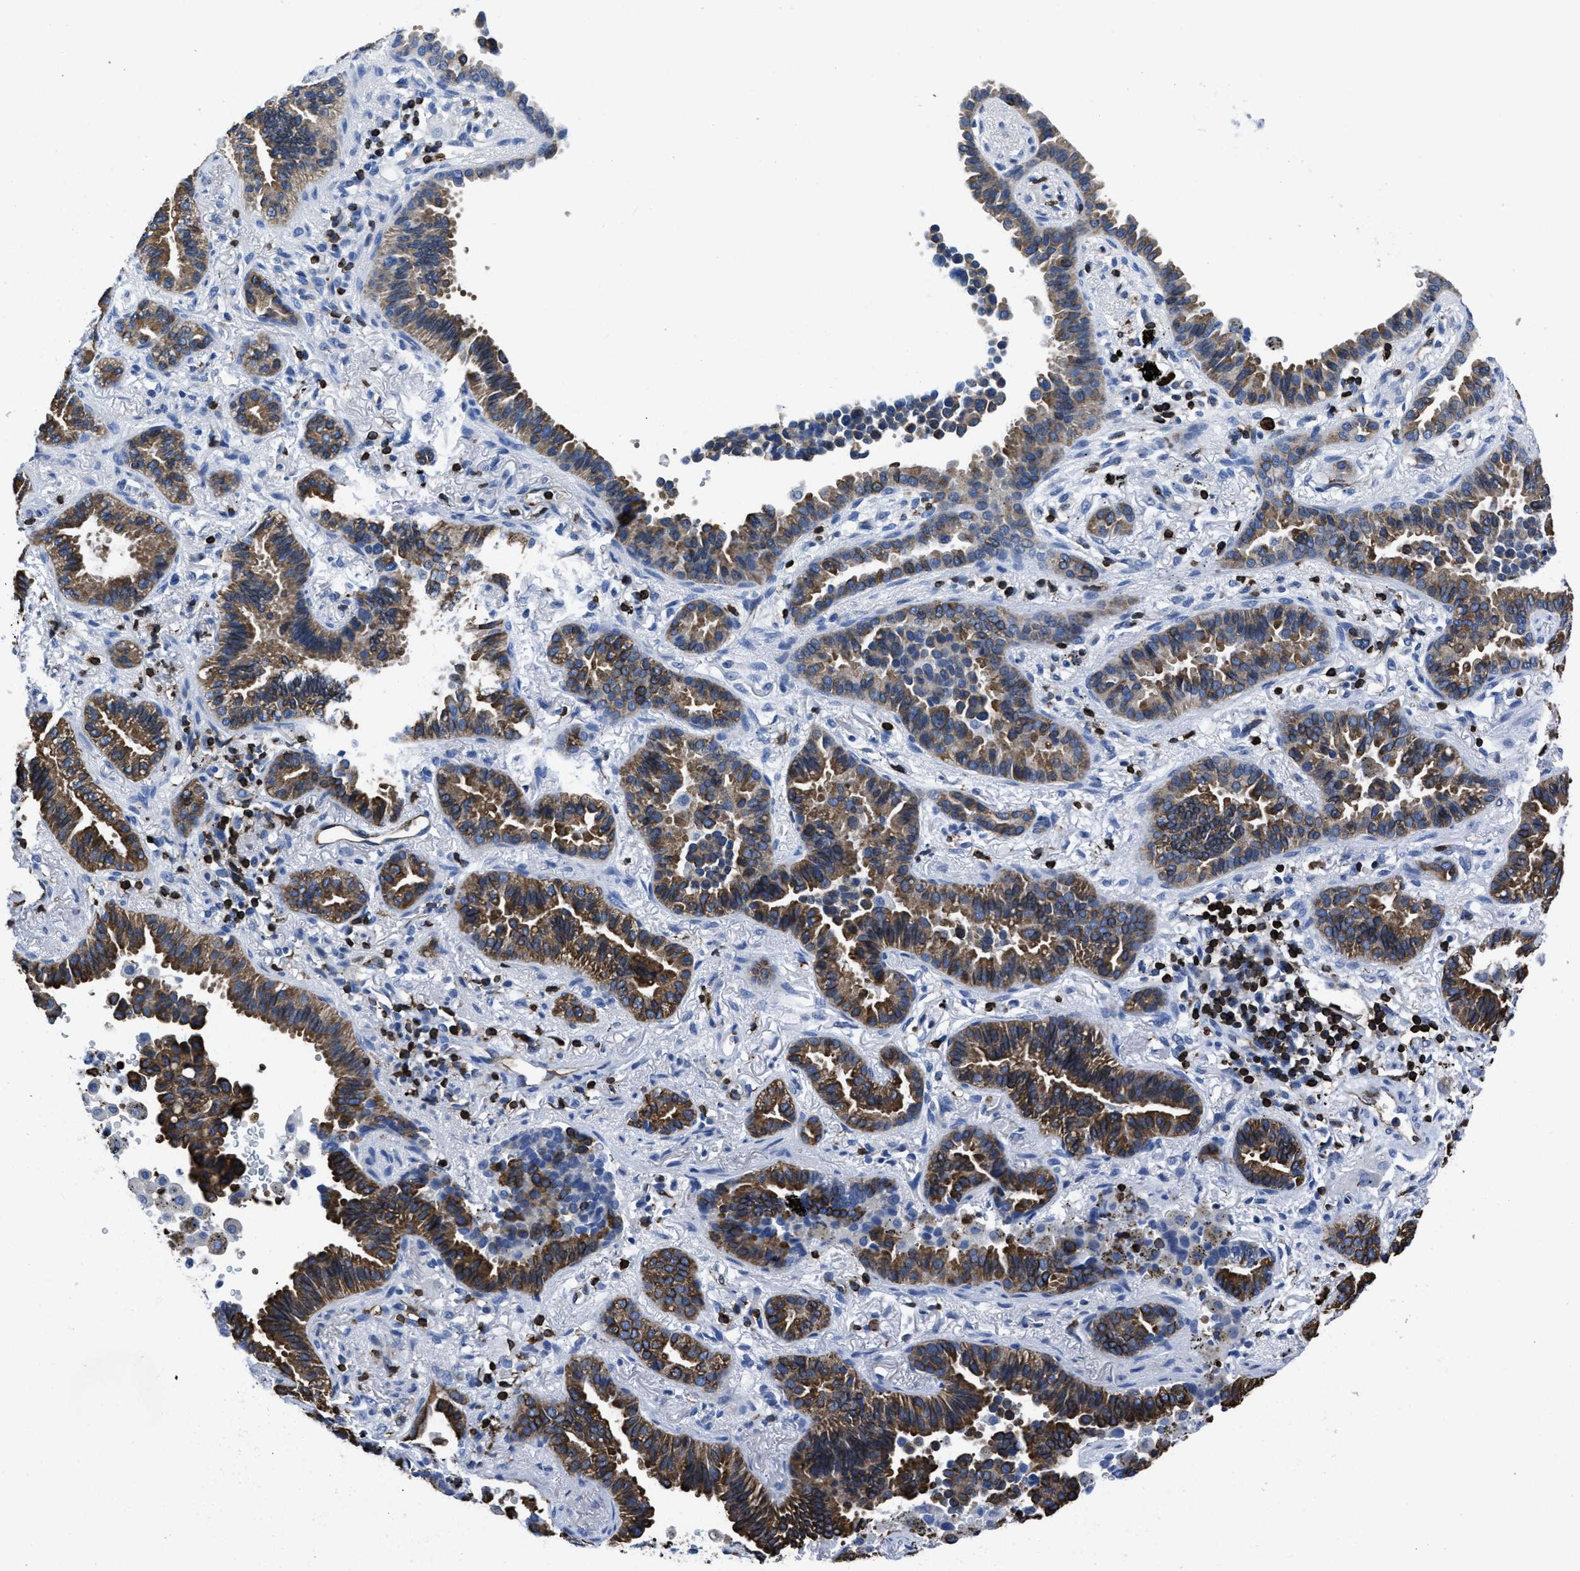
{"staining": {"intensity": "strong", "quantity": "25%-75%", "location": "cytoplasmic/membranous"}, "tissue": "lung cancer", "cell_type": "Tumor cells", "image_type": "cancer", "snomed": [{"axis": "morphology", "description": "Normal tissue, NOS"}, {"axis": "morphology", "description": "Adenocarcinoma, NOS"}, {"axis": "topography", "description": "Lung"}], "caption": "This is a micrograph of immunohistochemistry staining of adenocarcinoma (lung), which shows strong expression in the cytoplasmic/membranous of tumor cells.", "gene": "ITGA3", "patient": {"sex": "male", "age": 59}}